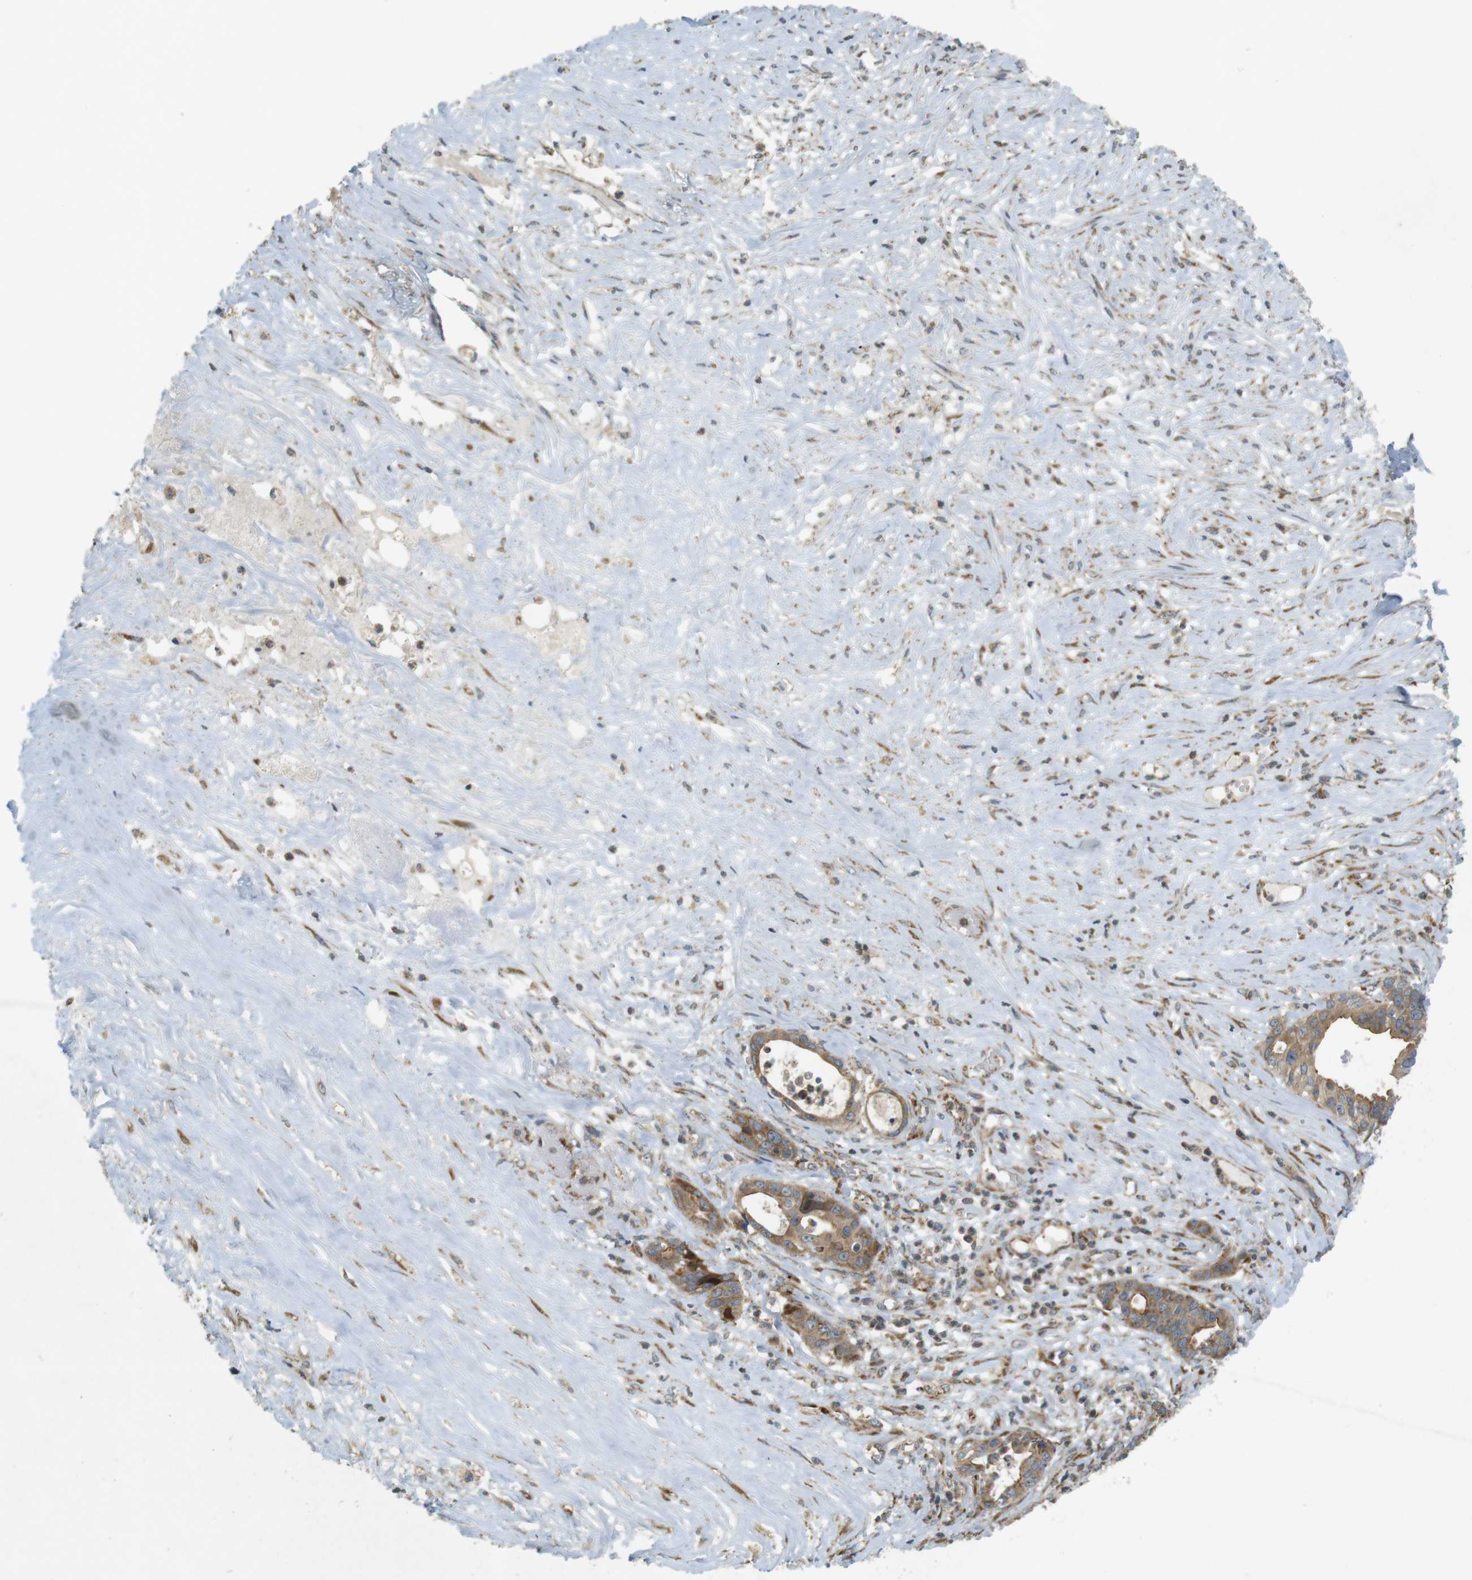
{"staining": {"intensity": "moderate", "quantity": ">75%", "location": "cytoplasmic/membranous"}, "tissue": "liver cancer", "cell_type": "Tumor cells", "image_type": "cancer", "snomed": [{"axis": "morphology", "description": "Cholangiocarcinoma"}, {"axis": "topography", "description": "Liver"}], "caption": "Liver cholangiocarcinoma stained with a protein marker displays moderate staining in tumor cells.", "gene": "SLC41A1", "patient": {"sex": "female", "age": 67}}